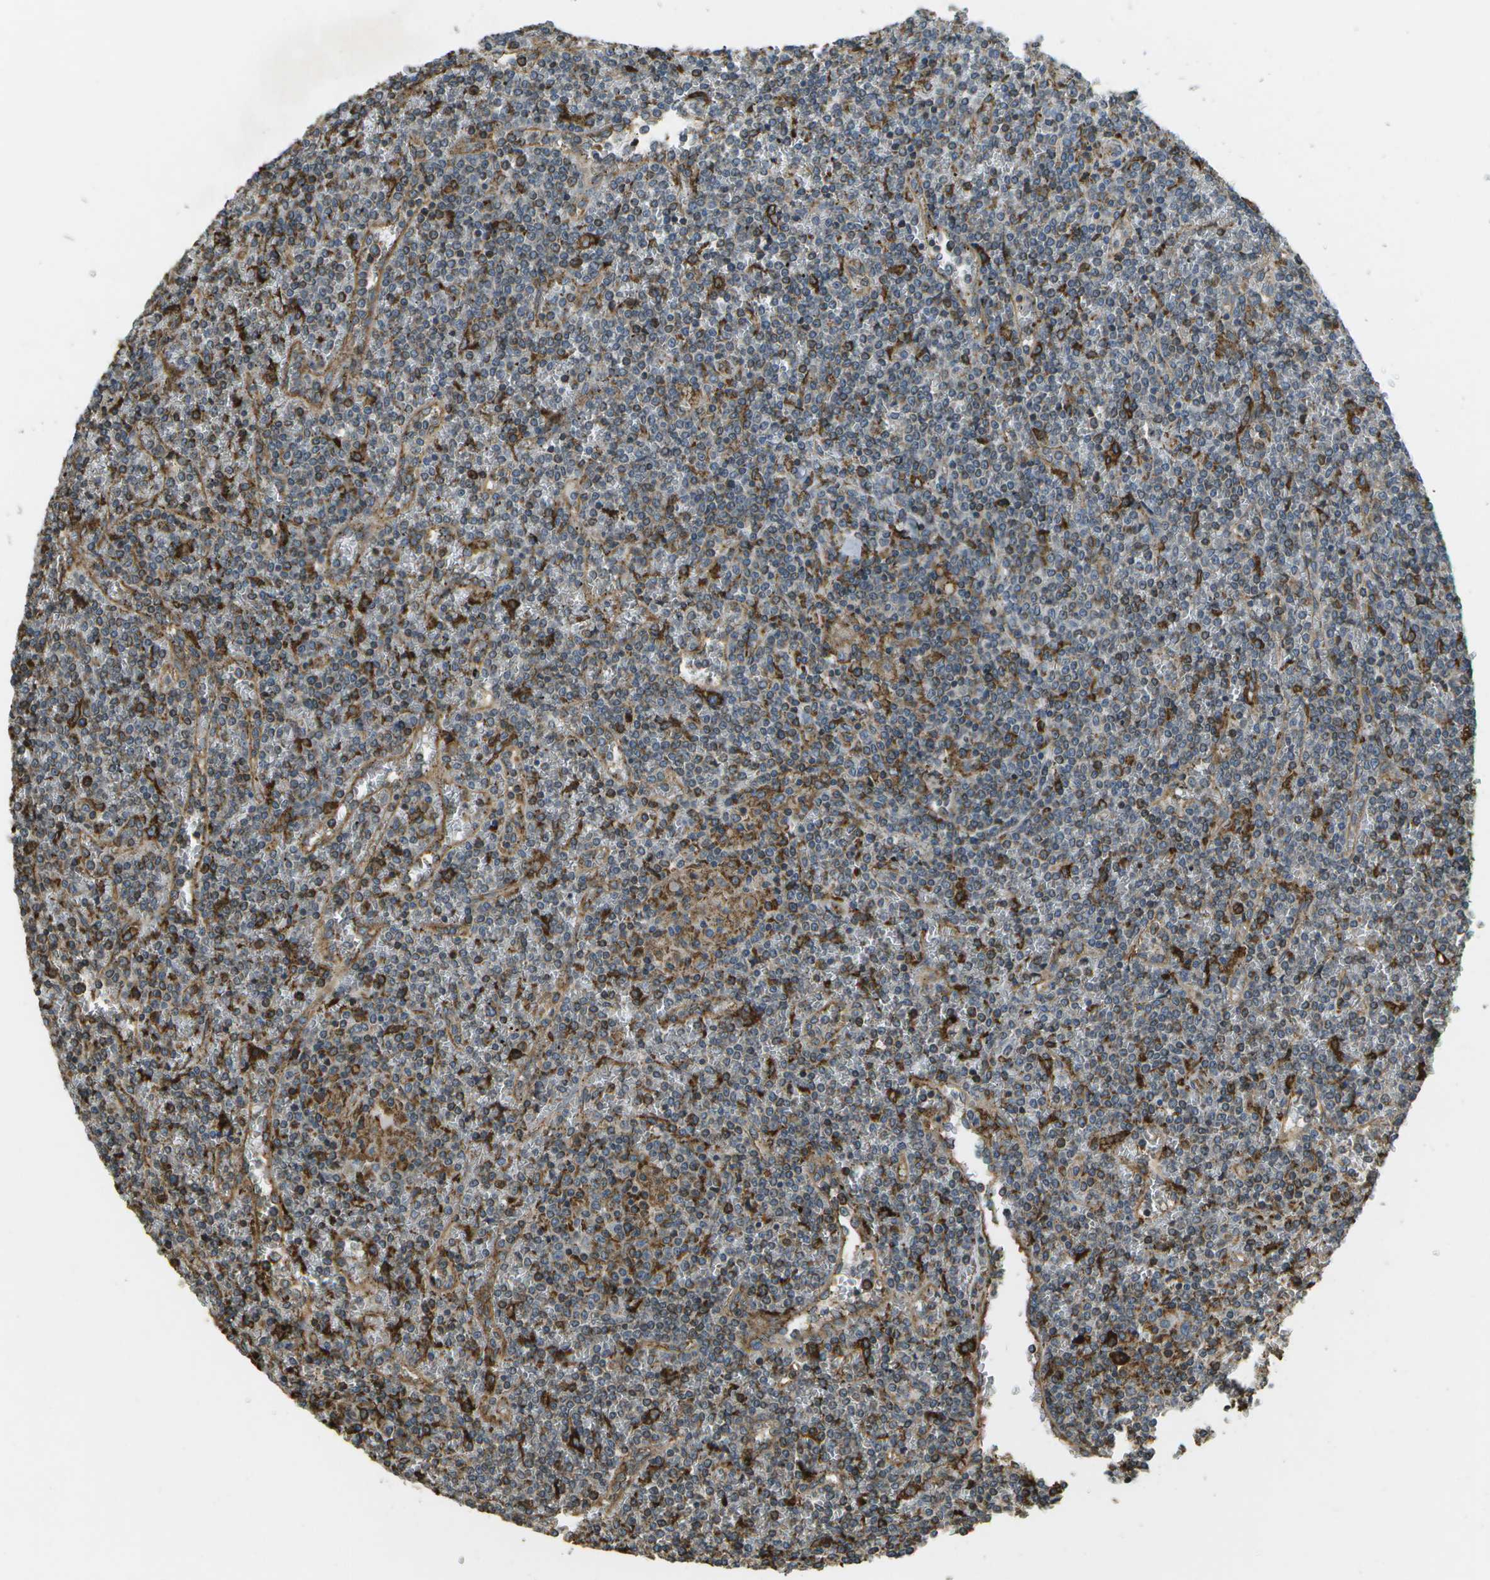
{"staining": {"intensity": "weak", "quantity": "25%-75%", "location": "cytoplasmic/membranous"}, "tissue": "lymphoma", "cell_type": "Tumor cells", "image_type": "cancer", "snomed": [{"axis": "morphology", "description": "Malignant lymphoma, non-Hodgkin's type, Low grade"}, {"axis": "topography", "description": "Spleen"}], "caption": "This histopathology image exhibits IHC staining of human low-grade malignant lymphoma, non-Hodgkin's type, with low weak cytoplasmic/membranous expression in about 25%-75% of tumor cells.", "gene": "PDIA4", "patient": {"sex": "female", "age": 19}}